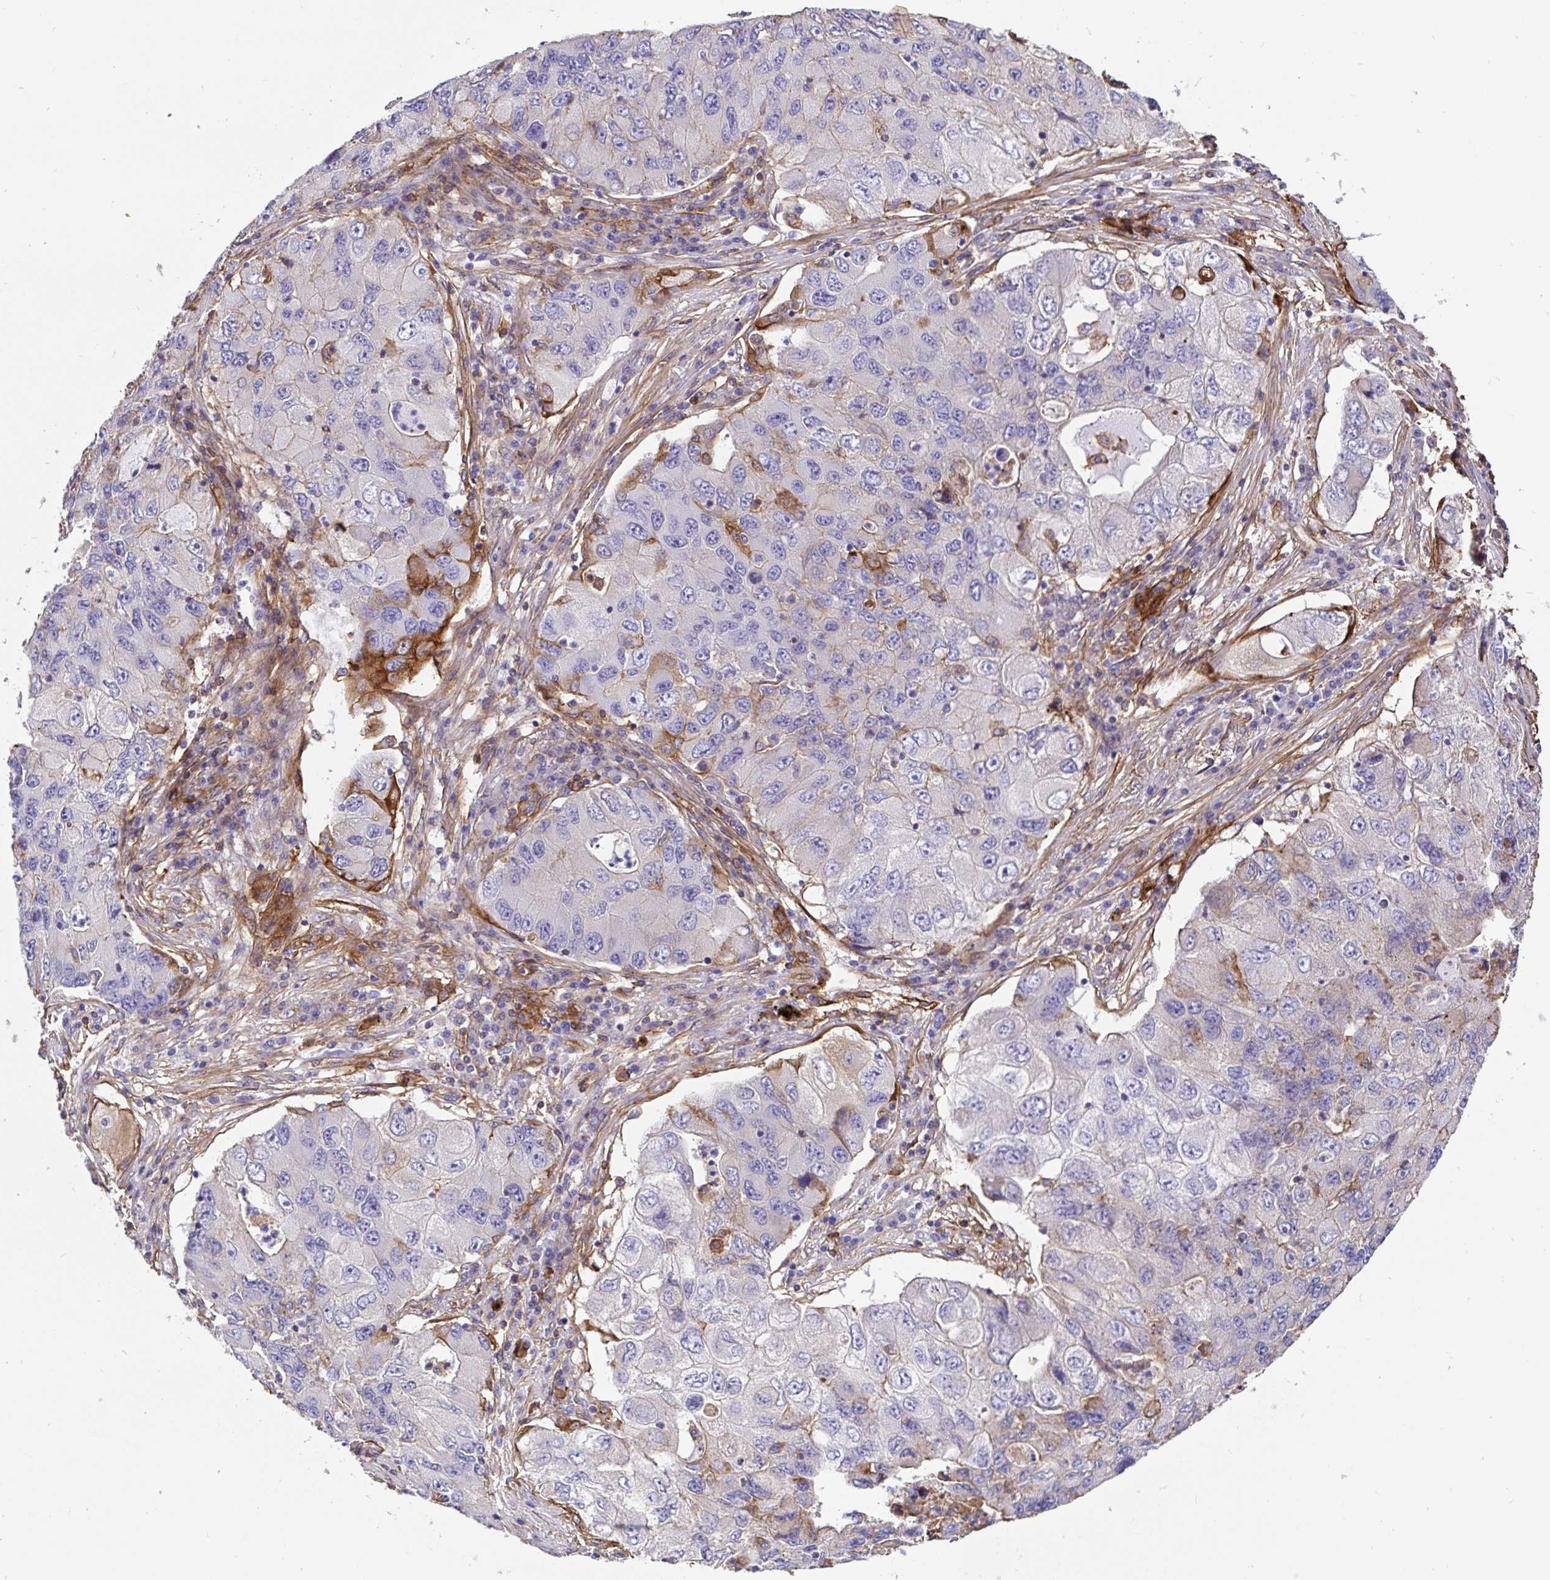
{"staining": {"intensity": "negative", "quantity": "none", "location": "none"}, "tissue": "lung cancer", "cell_type": "Tumor cells", "image_type": "cancer", "snomed": [{"axis": "morphology", "description": "Adenocarcinoma, NOS"}, {"axis": "morphology", "description": "Adenocarcinoma, metastatic, NOS"}, {"axis": "topography", "description": "Lymph node"}, {"axis": "topography", "description": "Lung"}], "caption": "There is no significant positivity in tumor cells of lung adenocarcinoma.", "gene": "ANXA2", "patient": {"sex": "female", "age": 54}}